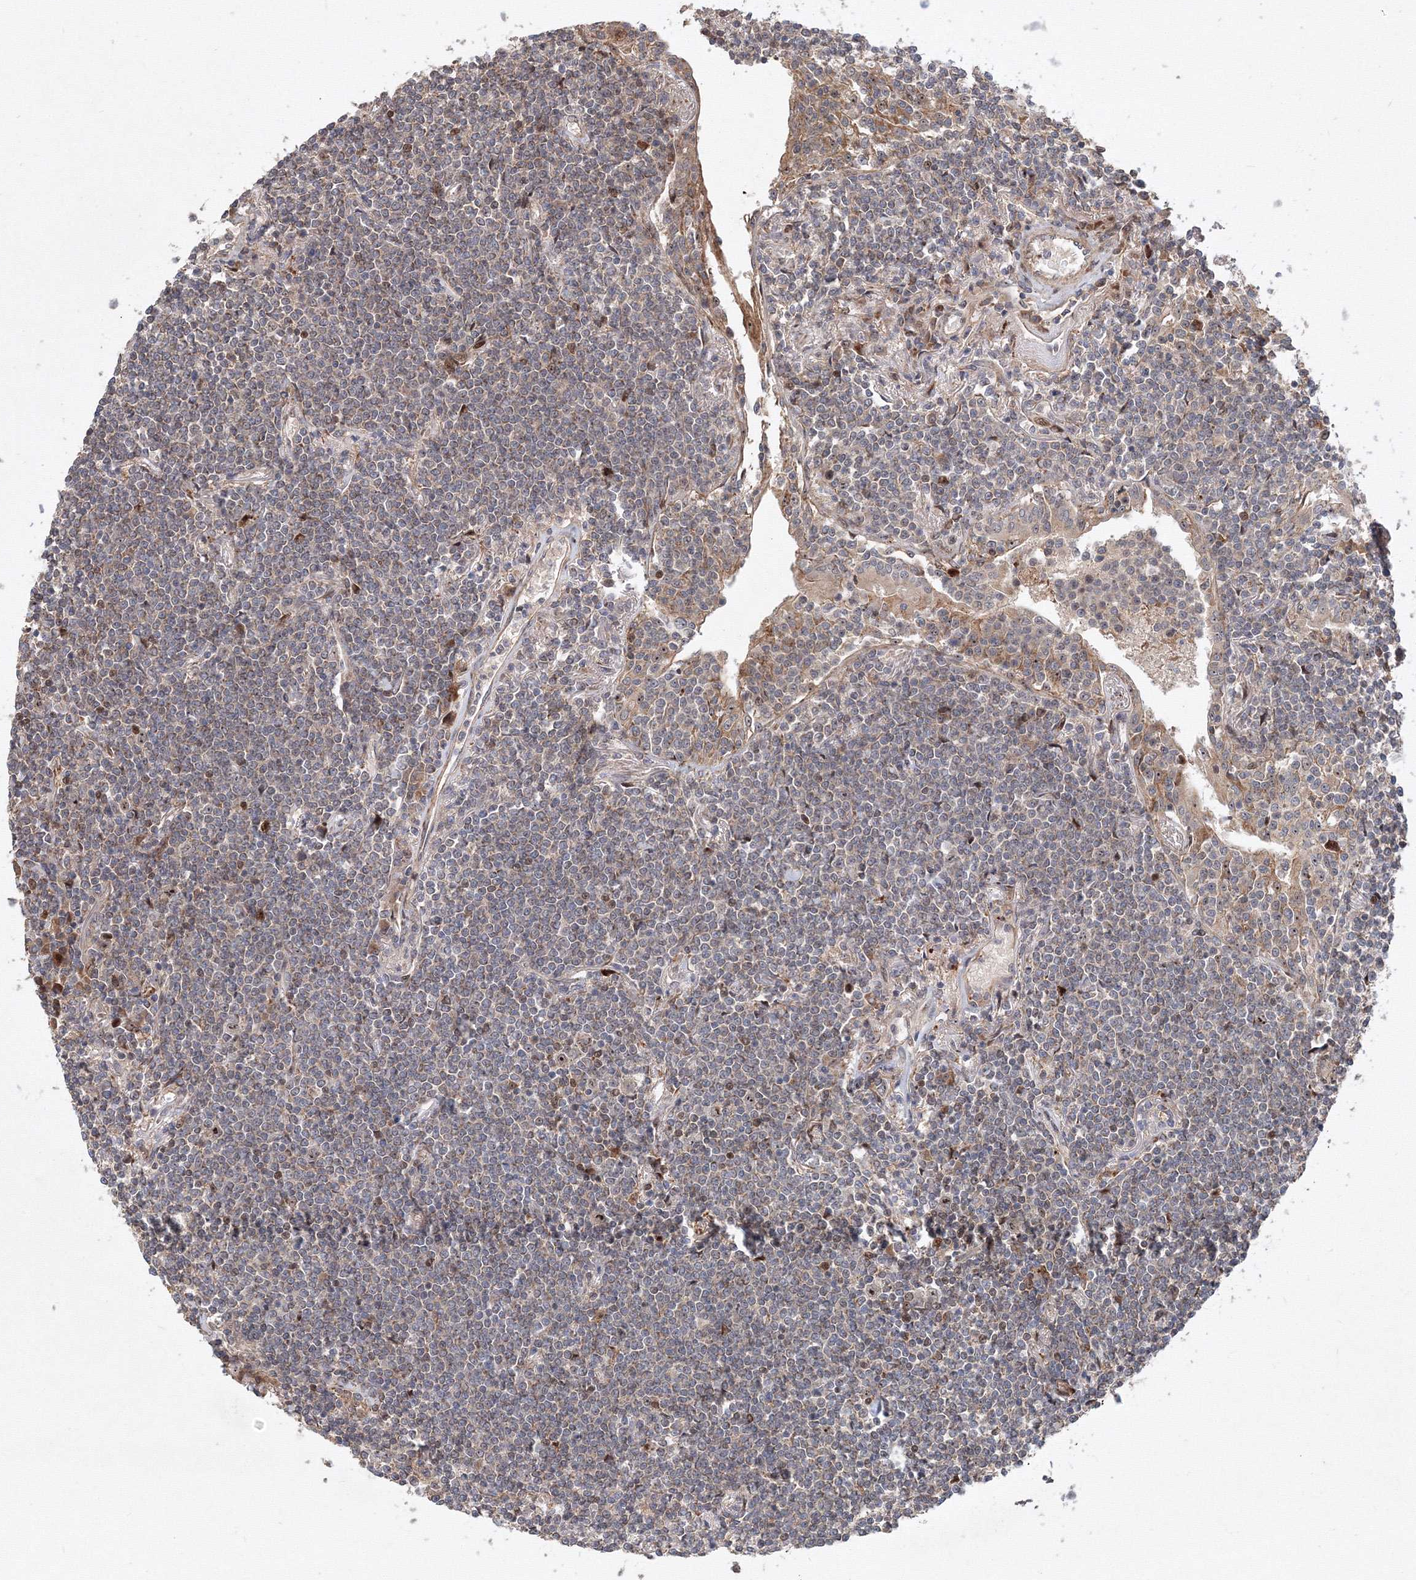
{"staining": {"intensity": "weak", "quantity": "25%-75%", "location": "cytoplasmic/membranous"}, "tissue": "lymphoma", "cell_type": "Tumor cells", "image_type": "cancer", "snomed": [{"axis": "morphology", "description": "Malignant lymphoma, non-Hodgkin's type, Low grade"}, {"axis": "topography", "description": "Lung"}], "caption": "A brown stain labels weak cytoplasmic/membranous staining of a protein in human lymphoma tumor cells.", "gene": "ANKAR", "patient": {"sex": "female", "age": 71}}